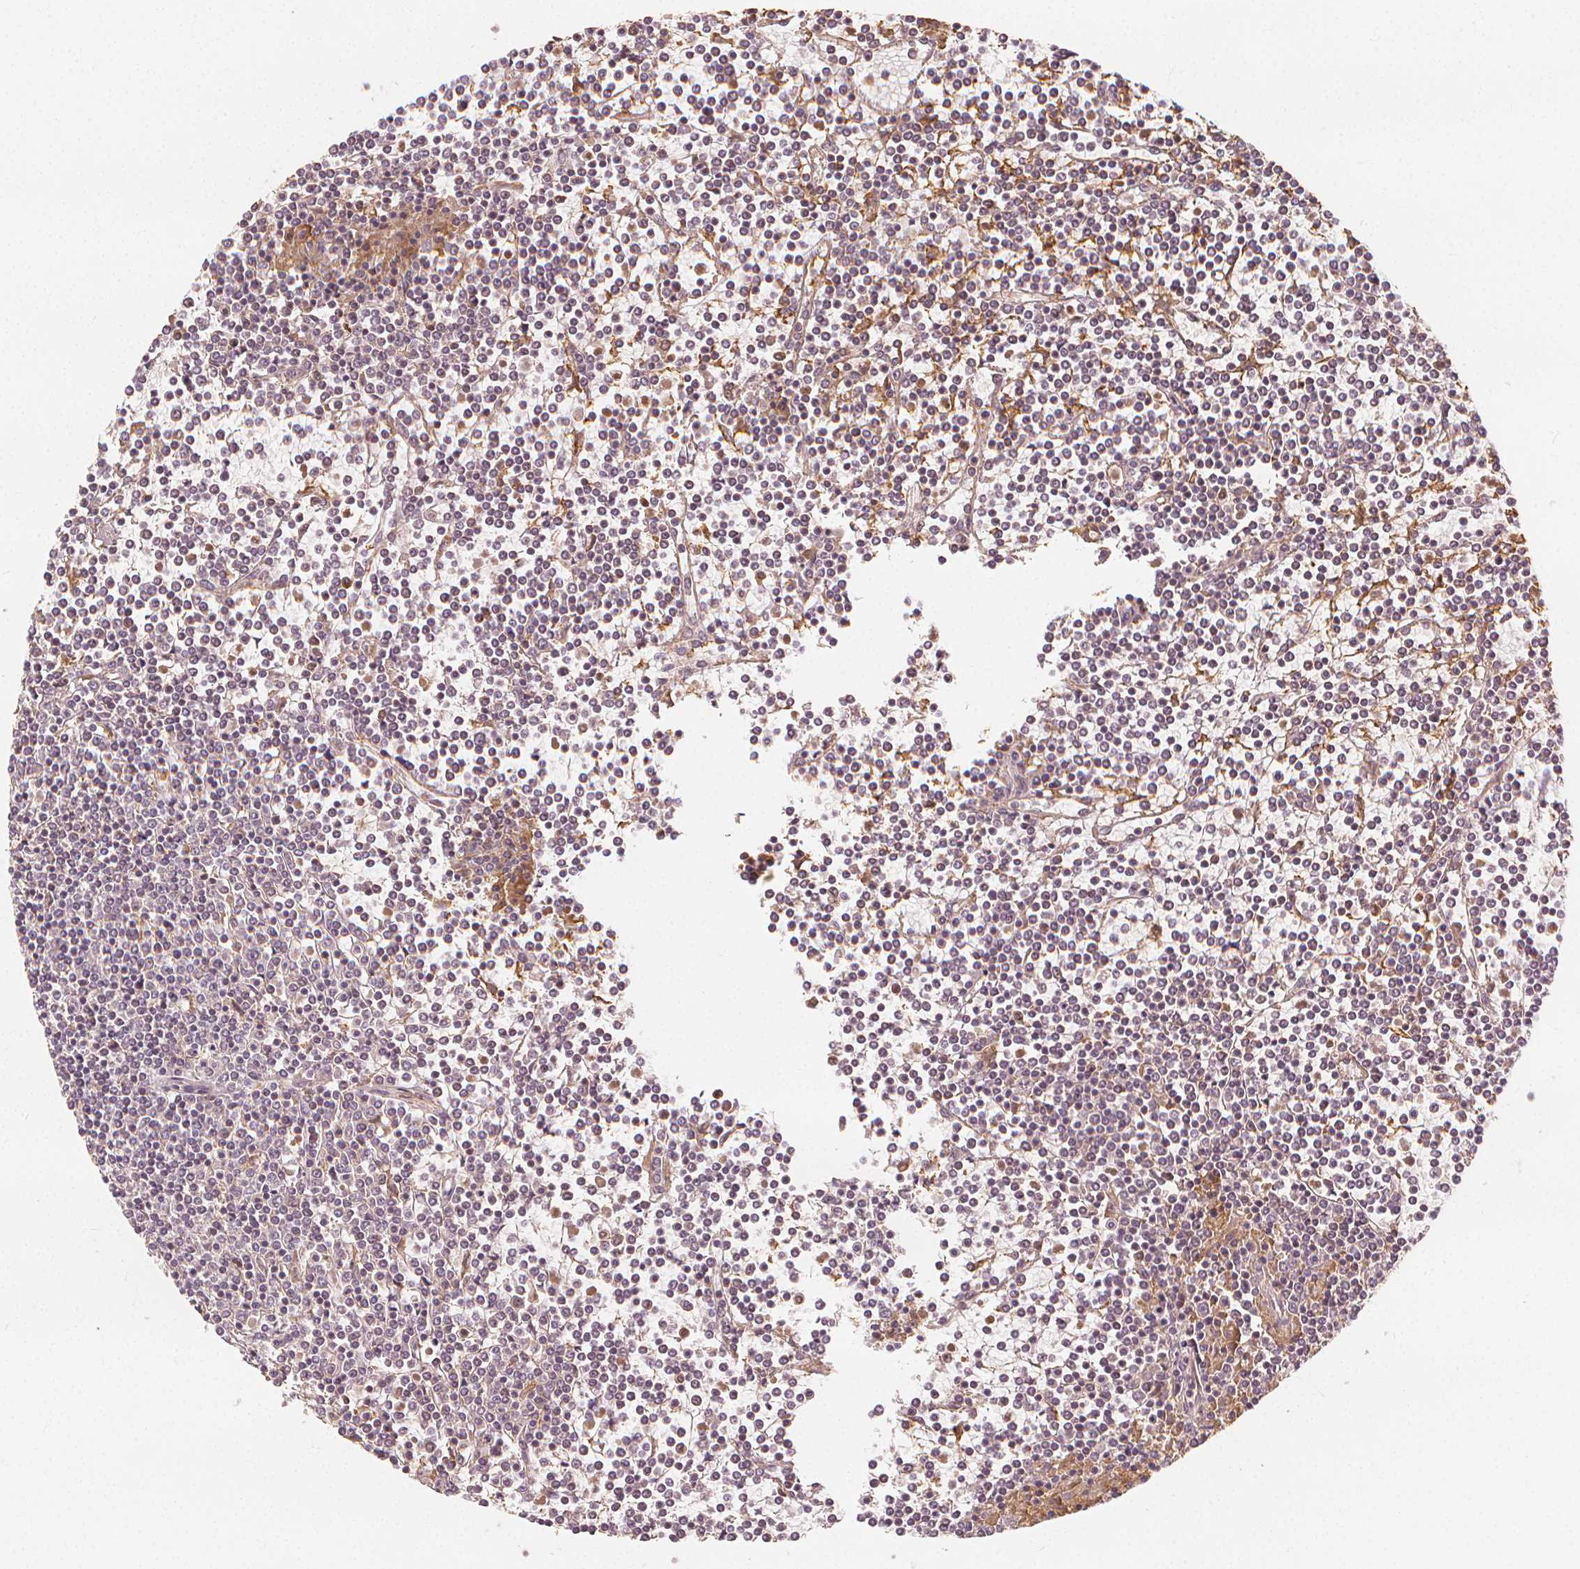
{"staining": {"intensity": "negative", "quantity": "none", "location": "none"}, "tissue": "lymphoma", "cell_type": "Tumor cells", "image_type": "cancer", "snomed": [{"axis": "morphology", "description": "Malignant lymphoma, non-Hodgkin's type, Low grade"}, {"axis": "topography", "description": "Spleen"}], "caption": "Immunohistochemical staining of malignant lymphoma, non-Hodgkin's type (low-grade) exhibits no significant staining in tumor cells.", "gene": "ARHGAP26", "patient": {"sex": "female", "age": 19}}